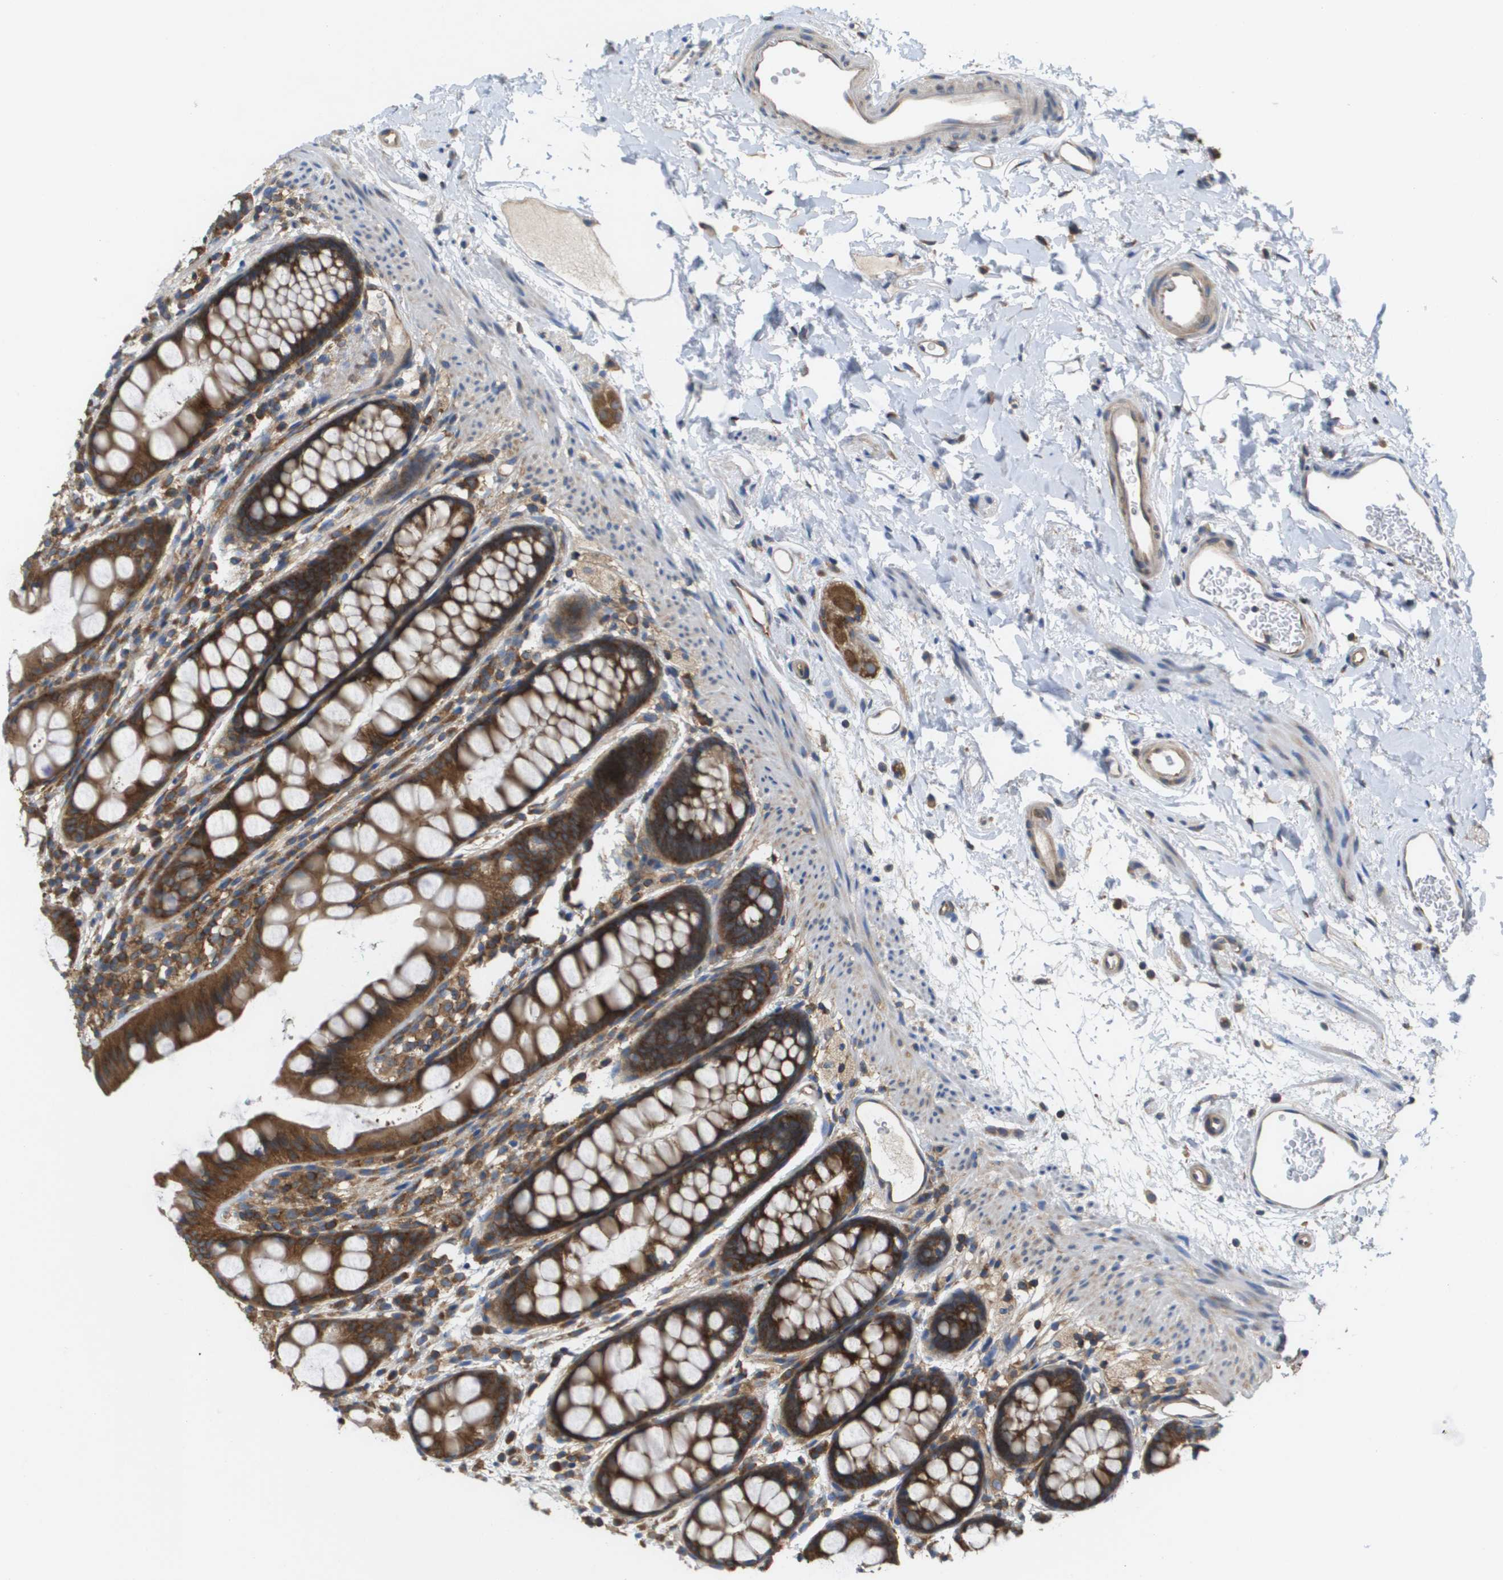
{"staining": {"intensity": "strong", "quantity": ">75%", "location": "cytoplasmic/membranous"}, "tissue": "rectum", "cell_type": "Glandular cells", "image_type": "normal", "snomed": [{"axis": "morphology", "description": "Normal tissue, NOS"}, {"axis": "topography", "description": "Rectum"}], "caption": "Immunohistochemical staining of unremarkable rectum shows strong cytoplasmic/membranous protein staining in approximately >75% of glandular cells. The protein of interest is shown in brown color, while the nuclei are stained blue.", "gene": "EIF4G2", "patient": {"sex": "female", "age": 65}}